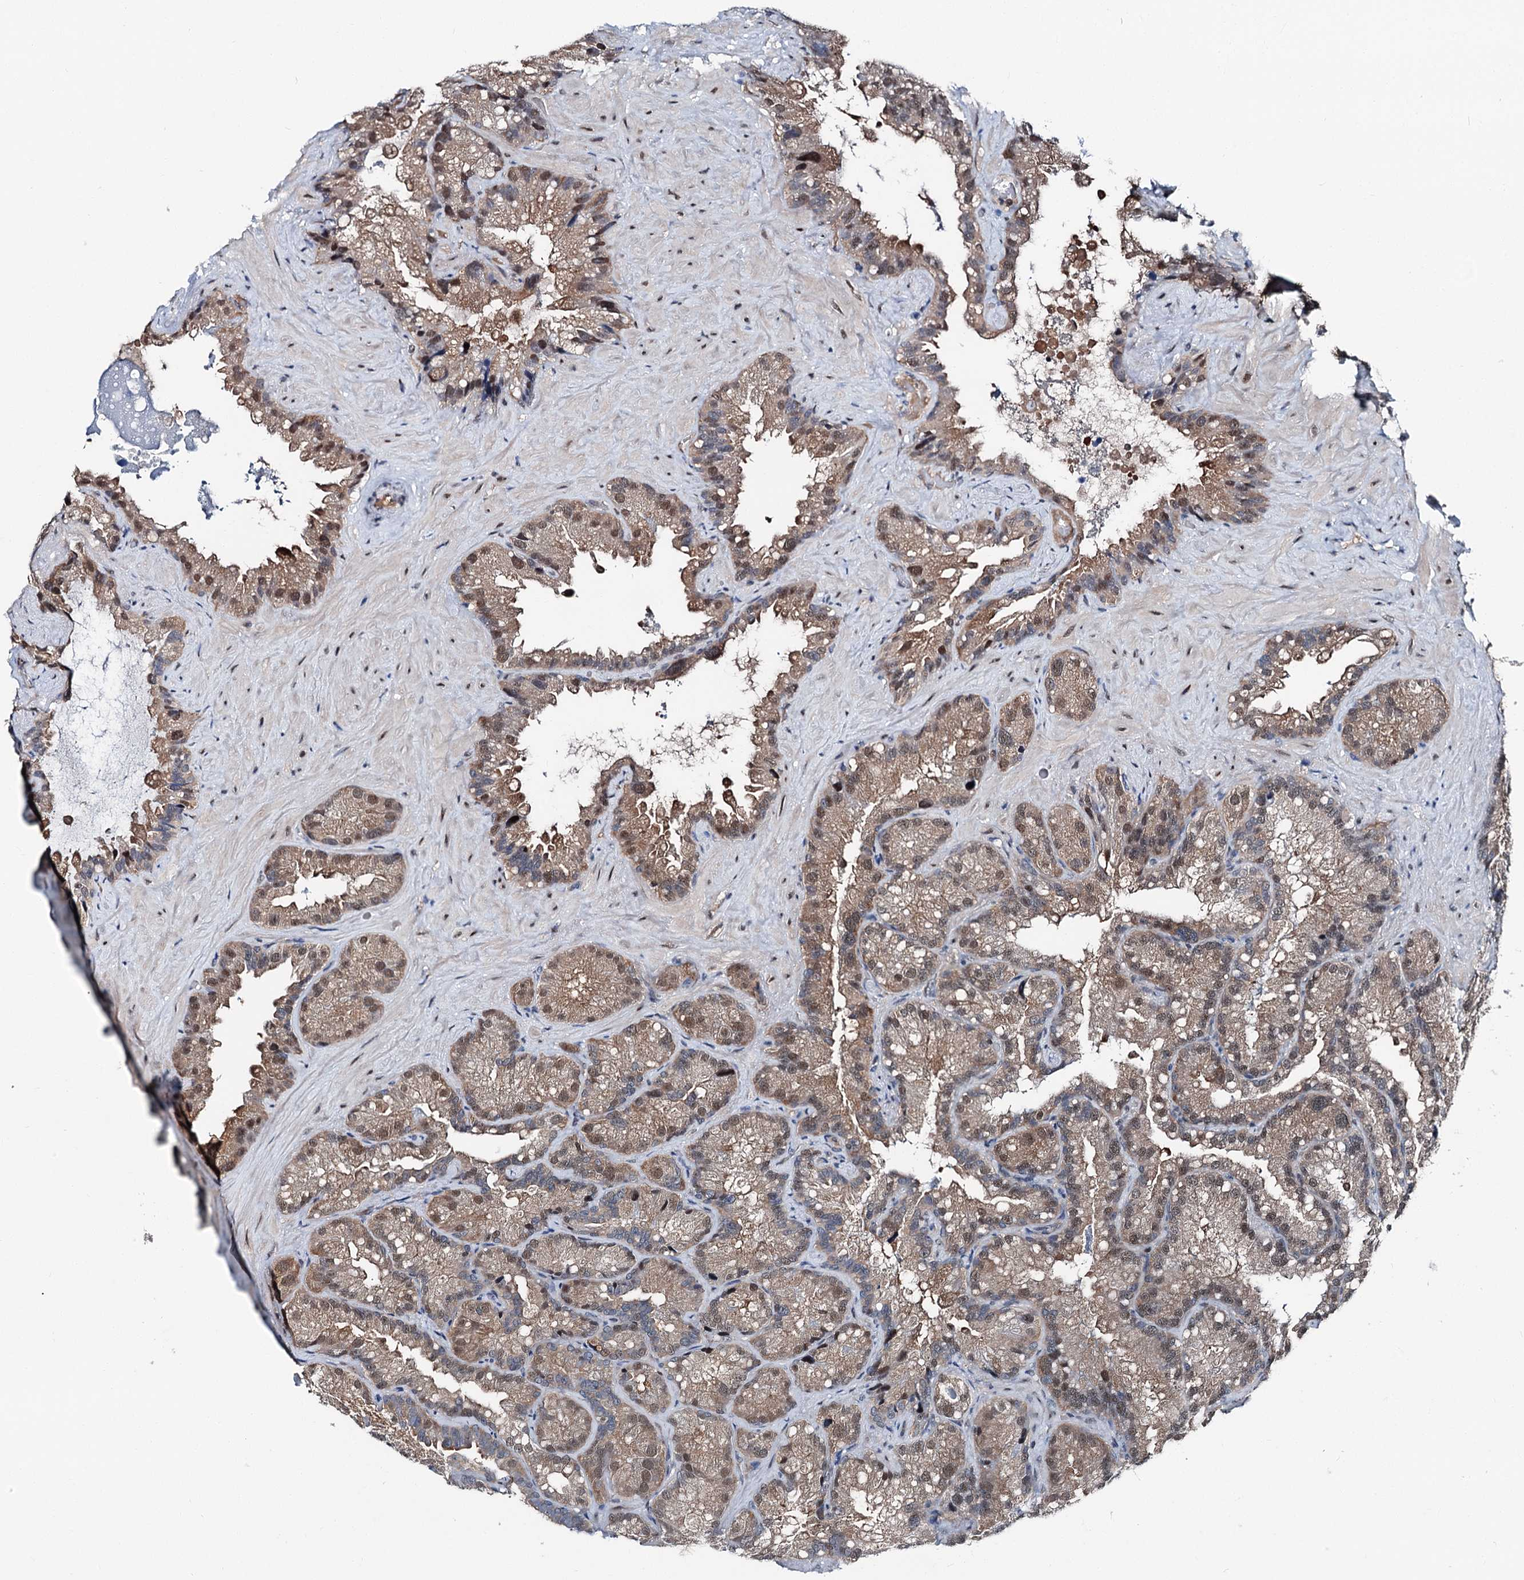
{"staining": {"intensity": "moderate", "quantity": "25%-75%", "location": "cytoplasmic/membranous,nuclear"}, "tissue": "seminal vesicle", "cell_type": "Glandular cells", "image_type": "normal", "snomed": [{"axis": "morphology", "description": "Normal tissue, NOS"}, {"axis": "topography", "description": "Prostate"}, {"axis": "topography", "description": "Seminal veicle"}], "caption": "There is medium levels of moderate cytoplasmic/membranous,nuclear expression in glandular cells of normal seminal vesicle, as demonstrated by immunohistochemical staining (brown color).", "gene": "PSMD13", "patient": {"sex": "male", "age": 68}}